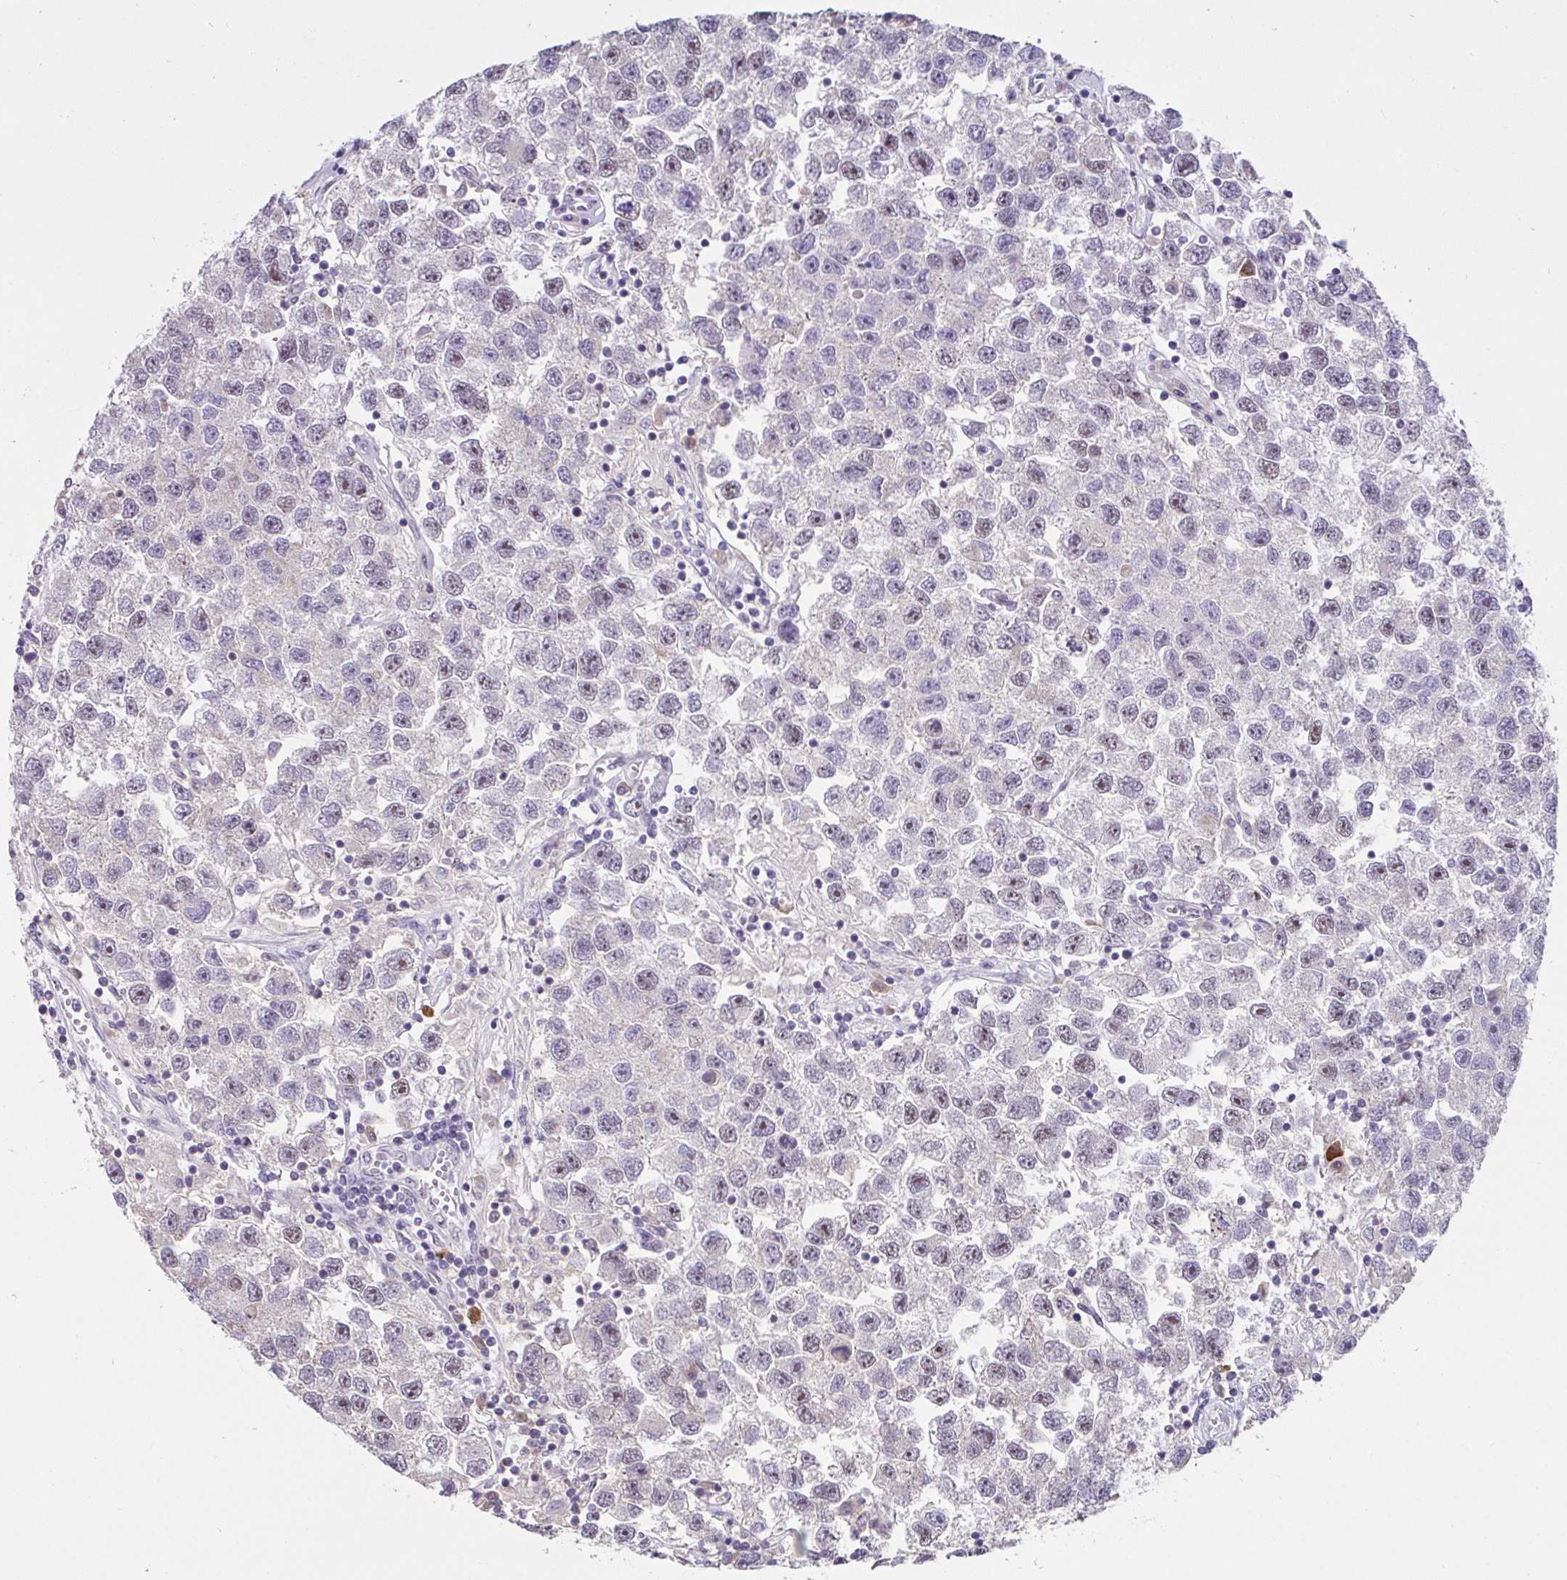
{"staining": {"intensity": "negative", "quantity": "none", "location": "none"}, "tissue": "testis cancer", "cell_type": "Tumor cells", "image_type": "cancer", "snomed": [{"axis": "morphology", "description": "Seminoma, NOS"}, {"axis": "topography", "description": "Testis"}], "caption": "This micrograph is of testis cancer (seminoma) stained with immunohistochemistry (IHC) to label a protein in brown with the nuclei are counter-stained blue. There is no staining in tumor cells.", "gene": "RBBP6", "patient": {"sex": "male", "age": 26}}